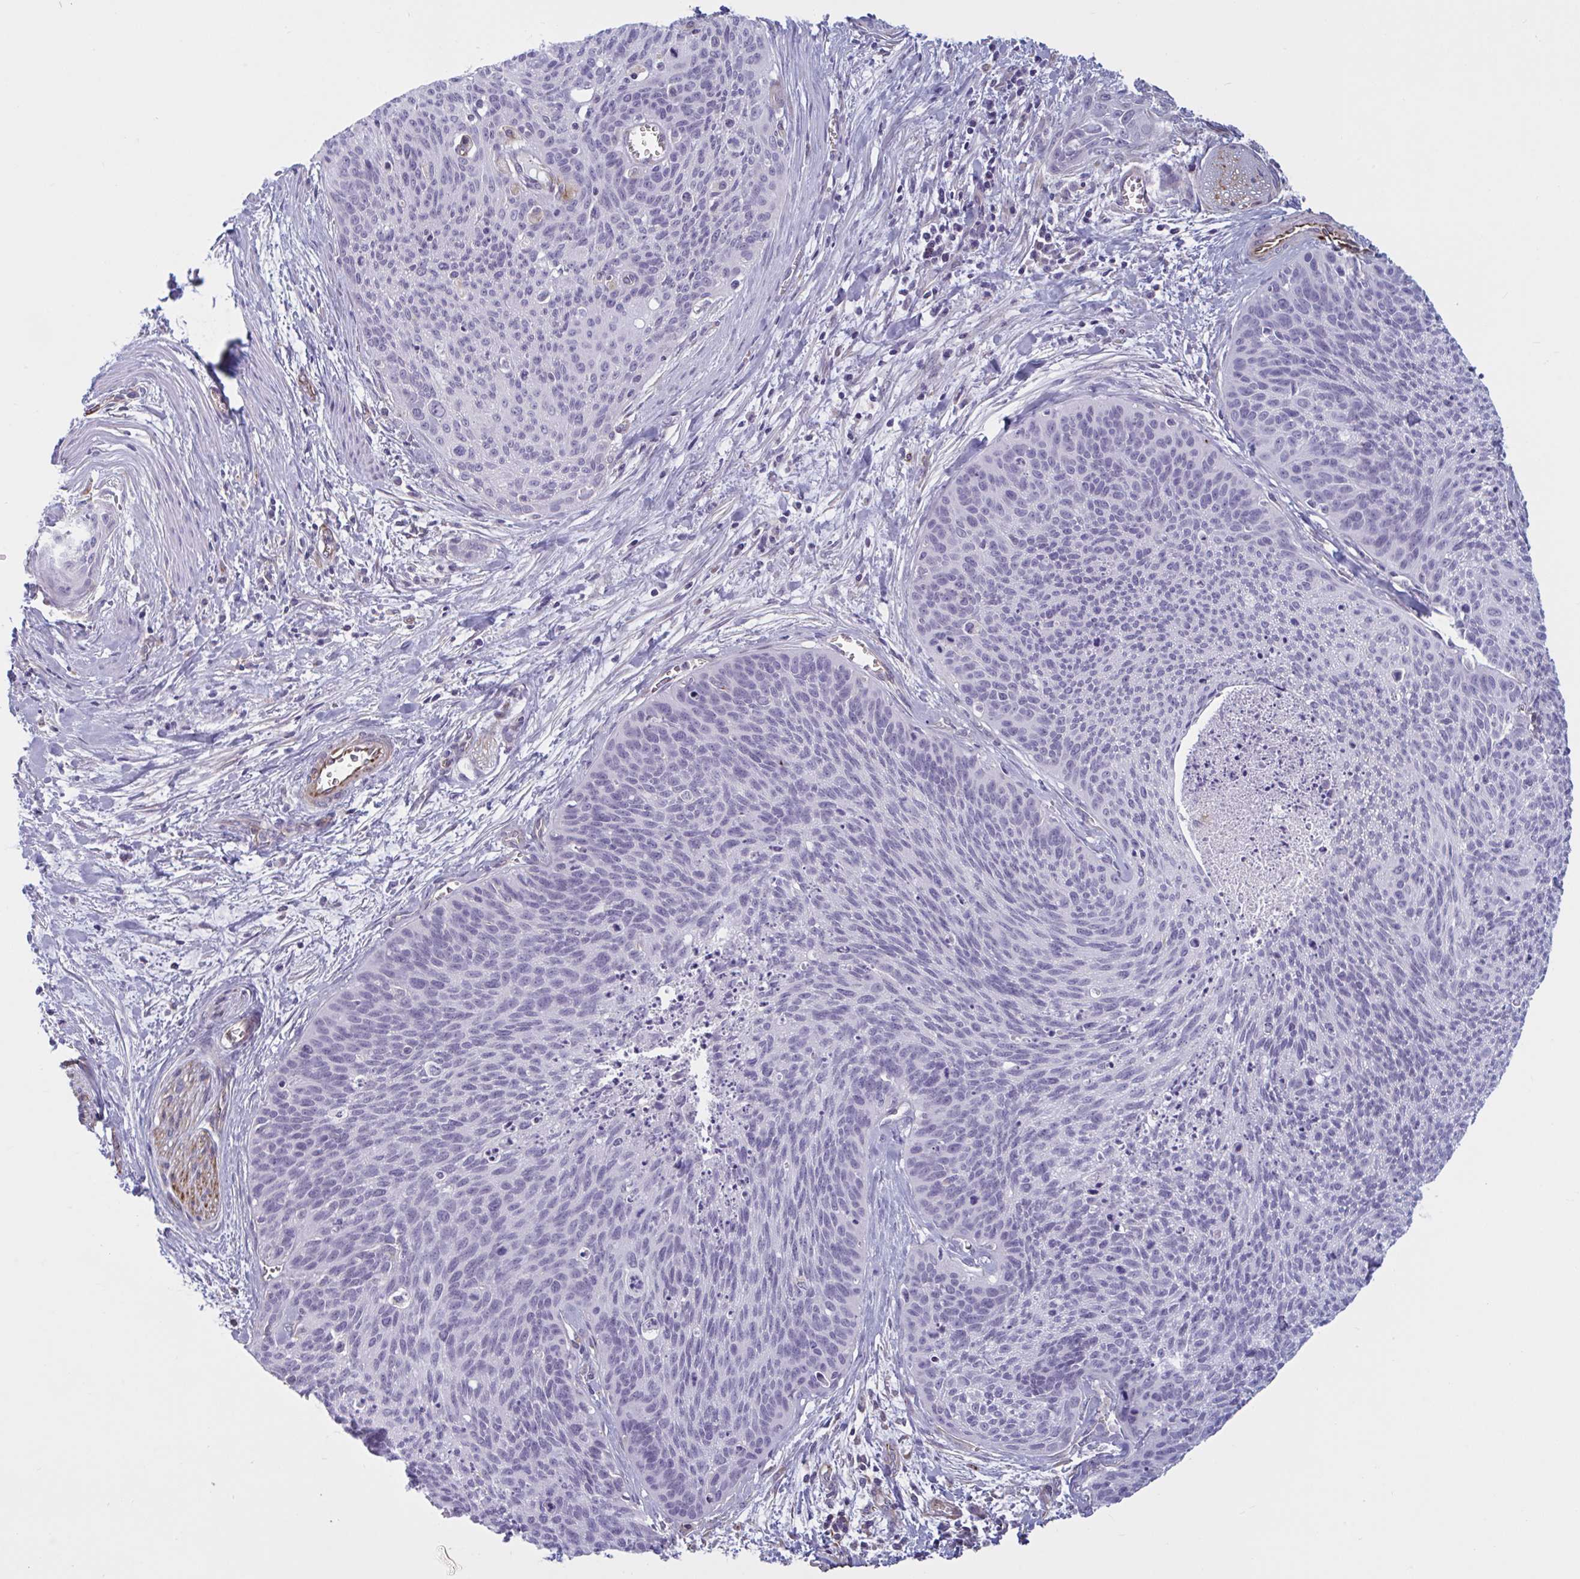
{"staining": {"intensity": "negative", "quantity": "none", "location": "none"}, "tissue": "cervical cancer", "cell_type": "Tumor cells", "image_type": "cancer", "snomed": [{"axis": "morphology", "description": "Squamous cell carcinoma, NOS"}, {"axis": "topography", "description": "Cervix"}], "caption": "The immunohistochemistry image has no significant staining in tumor cells of squamous cell carcinoma (cervical) tissue. (Stains: DAB IHC with hematoxylin counter stain, Microscopy: brightfield microscopy at high magnification).", "gene": "OR1L3", "patient": {"sex": "female", "age": 55}}